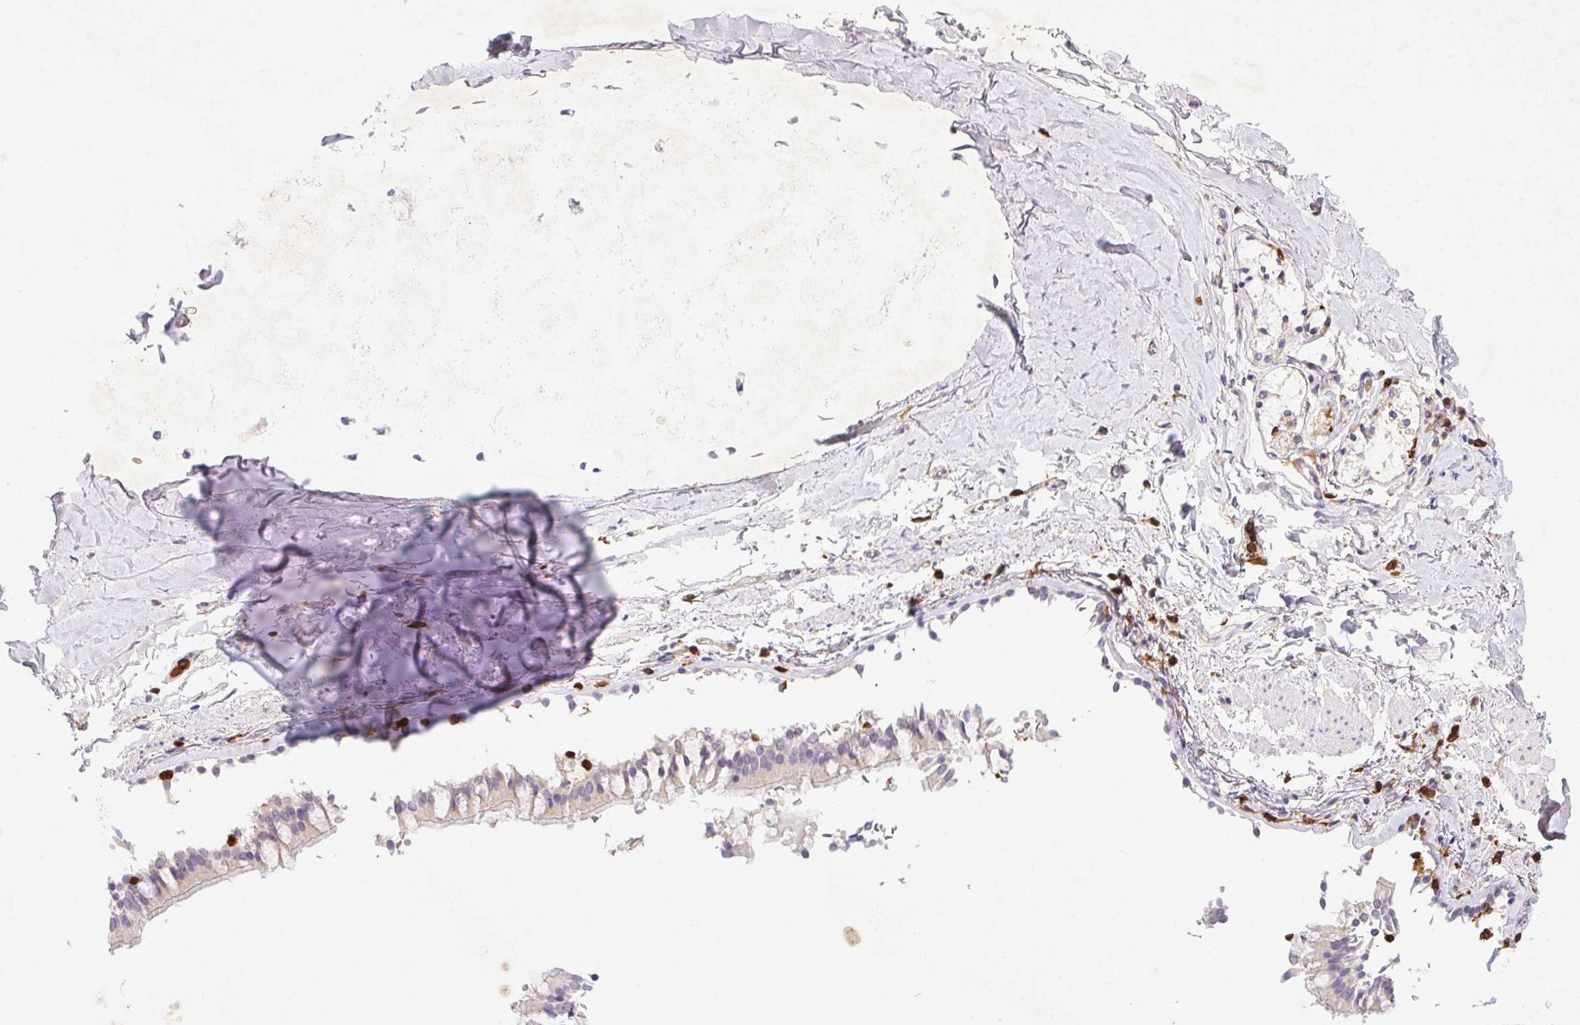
{"staining": {"intensity": "moderate", "quantity": "<25%", "location": "cytoplasmic/membranous"}, "tissue": "soft tissue", "cell_type": "Fibroblasts", "image_type": "normal", "snomed": [{"axis": "morphology", "description": "Normal tissue, NOS"}, {"axis": "topography", "description": "Cartilage tissue"}, {"axis": "topography", "description": "Bronchus"}, {"axis": "topography", "description": "Peripheral nerve tissue"}], "caption": "An image of soft tissue stained for a protein reveals moderate cytoplasmic/membranous brown staining in fibroblasts. (DAB = brown stain, brightfield microscopy at high magnification).", "gene": "APBB1IP", "patient": {"sex": "male", "age": 67}}